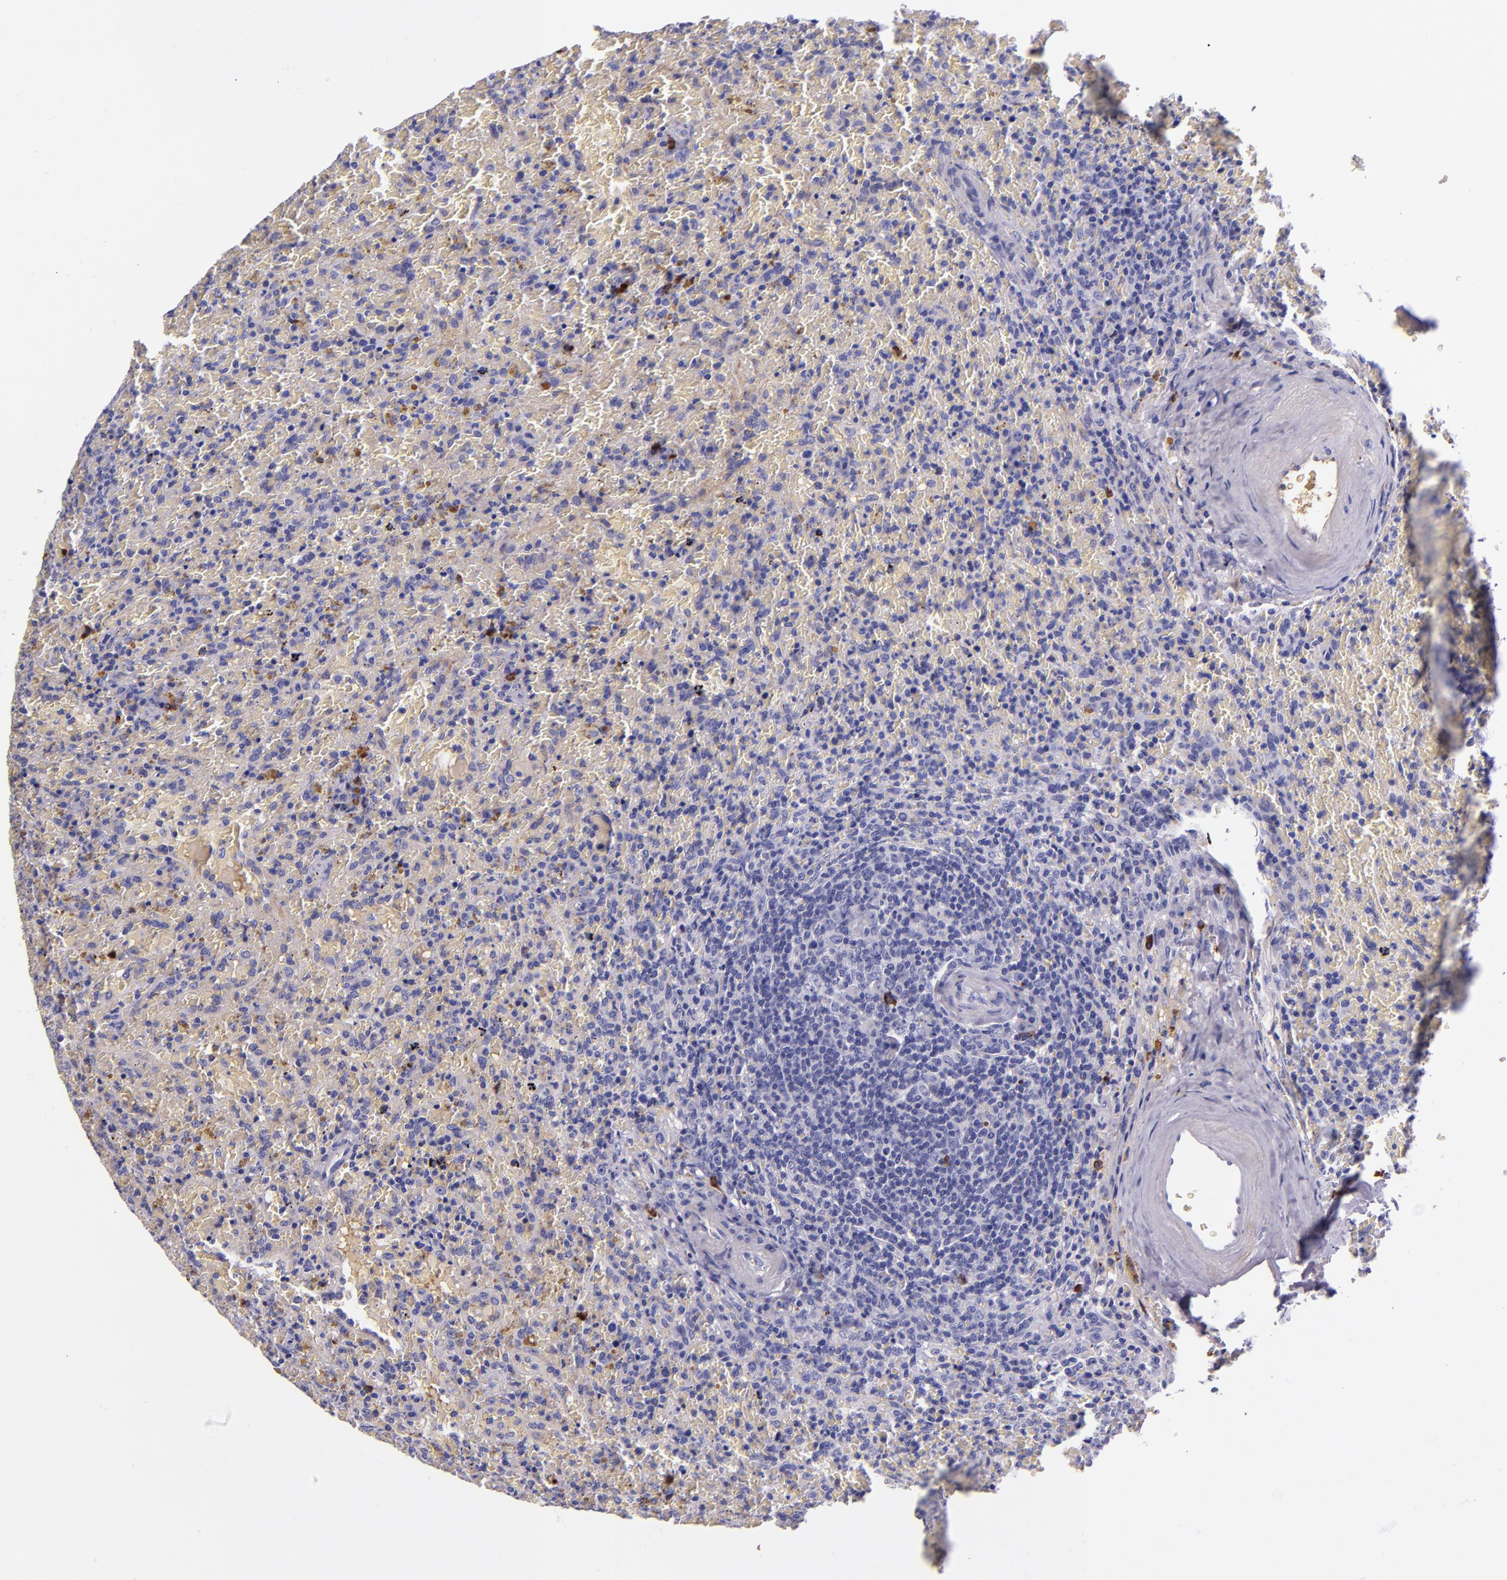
{"staining": {"intensity": "negative", "quantity": "none", "location": "none"}, "tissue": "lymphoma", "cell_type": "Tumor cells", "image_type": "cancer", "snomed": [{"axis": "morphology", "description": "Malignant lymphoma, non-Hodgkin's type, High grade"}, {"axis": "topography", "description": "Spleen"}, {"axis": "topography", "description": "Lymph node"}], "caption": "High power microscopy photomicrograph of an immunohistochemistry (IHC) histopathology image of high-grade malignant lymphoma, non-Hodgkin's type, revealing no significant staining in tumor cells.", "gene": "KNG1", "patient": {"sex": "female", "age": 70}}